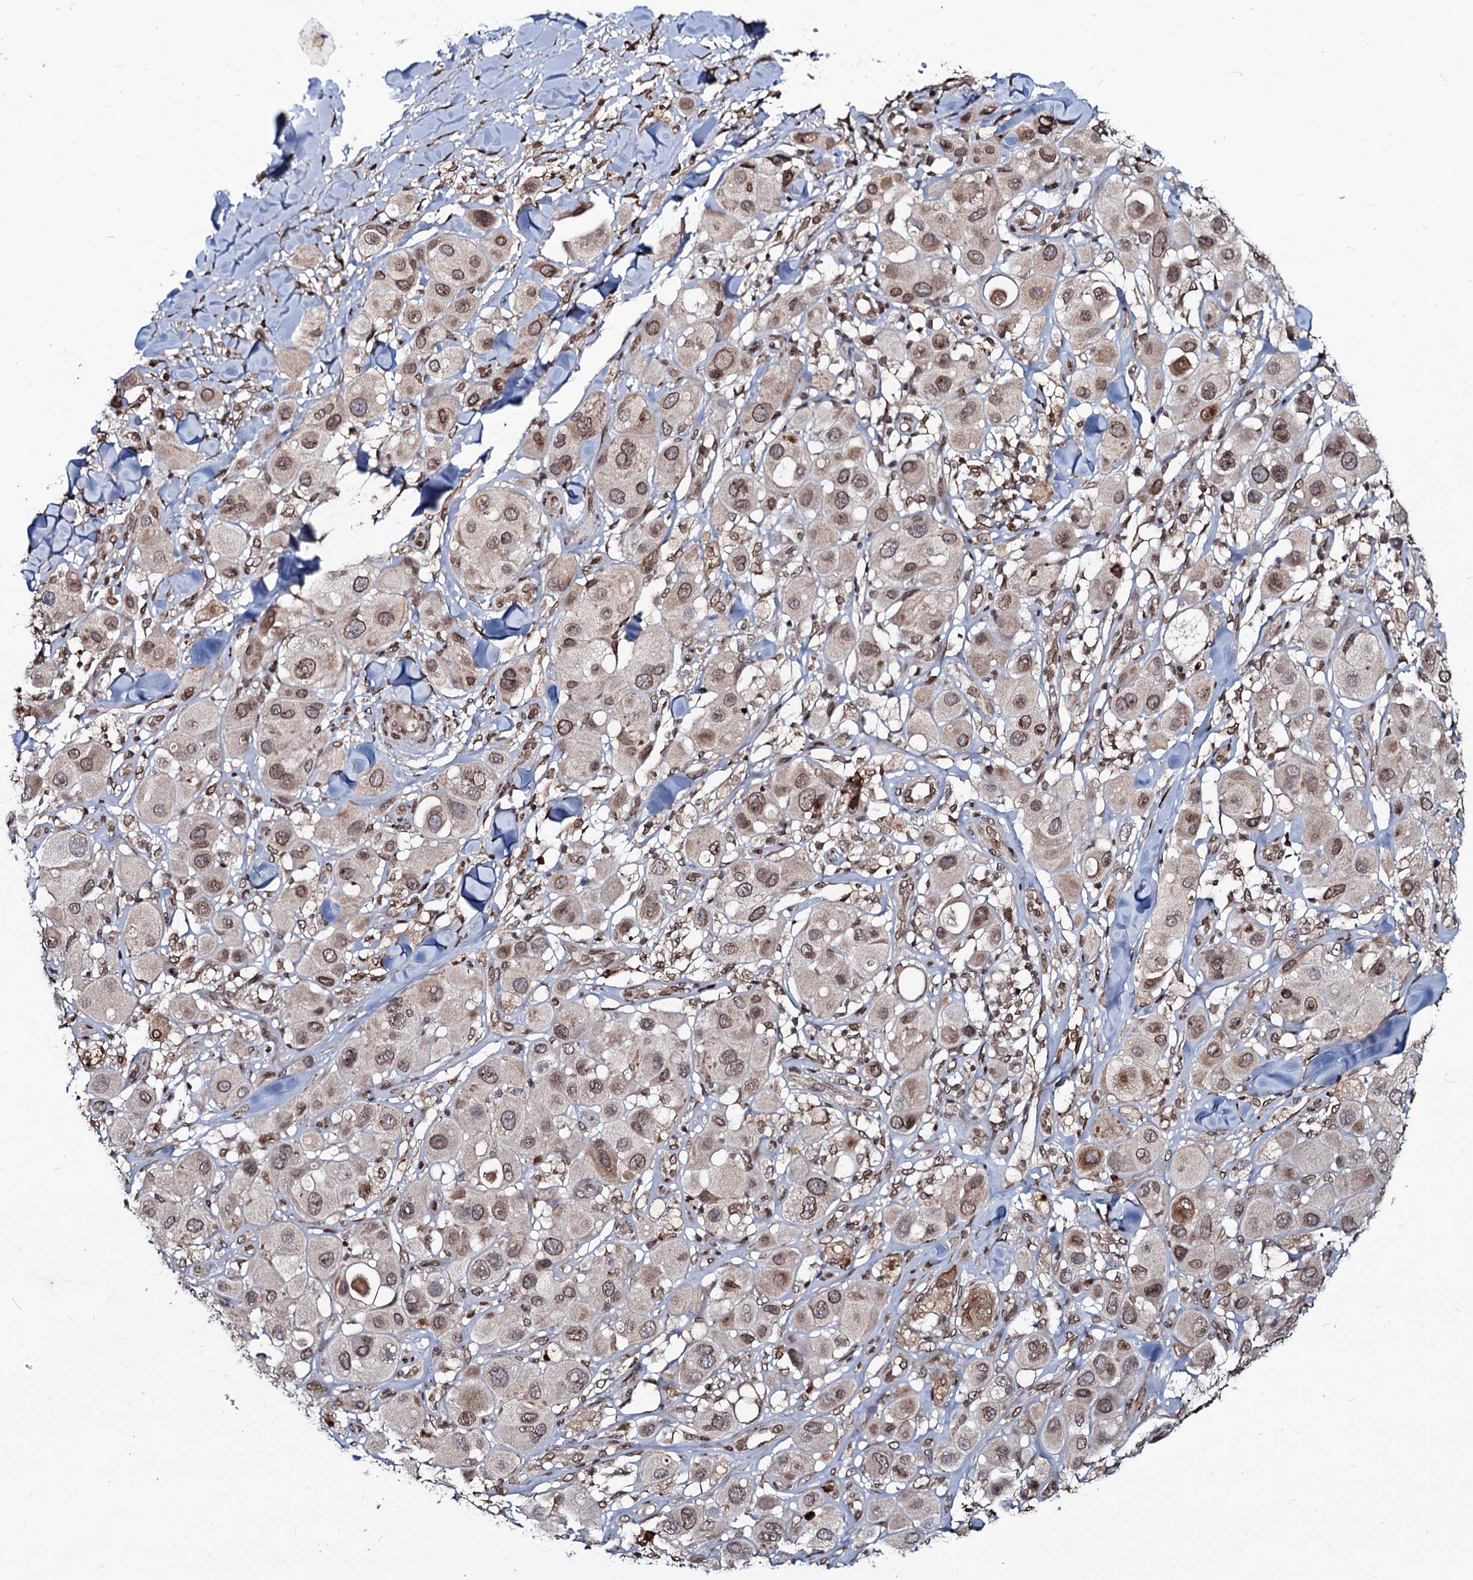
{"staining": {"intensity": "moderate", "quantity": "25%-75%", "location": "cytoplasmic/membranous,nuclear"}, "tissue": "melanoma", "cell_type": "Tumor cells", "image_type": "cancer", "snomed": [{"axis": "morphology", "description": "Malignant melanoma, Metastatic site"}, {"axis": "topography", "description": "Skin"}], "caption": "Human malignant melanoma (metastatic site) stained with a protein marker demonstrates moderate staining in tumor cells.", "gene": "RNF6", "patient": {"sex": "male", "age": 41}}